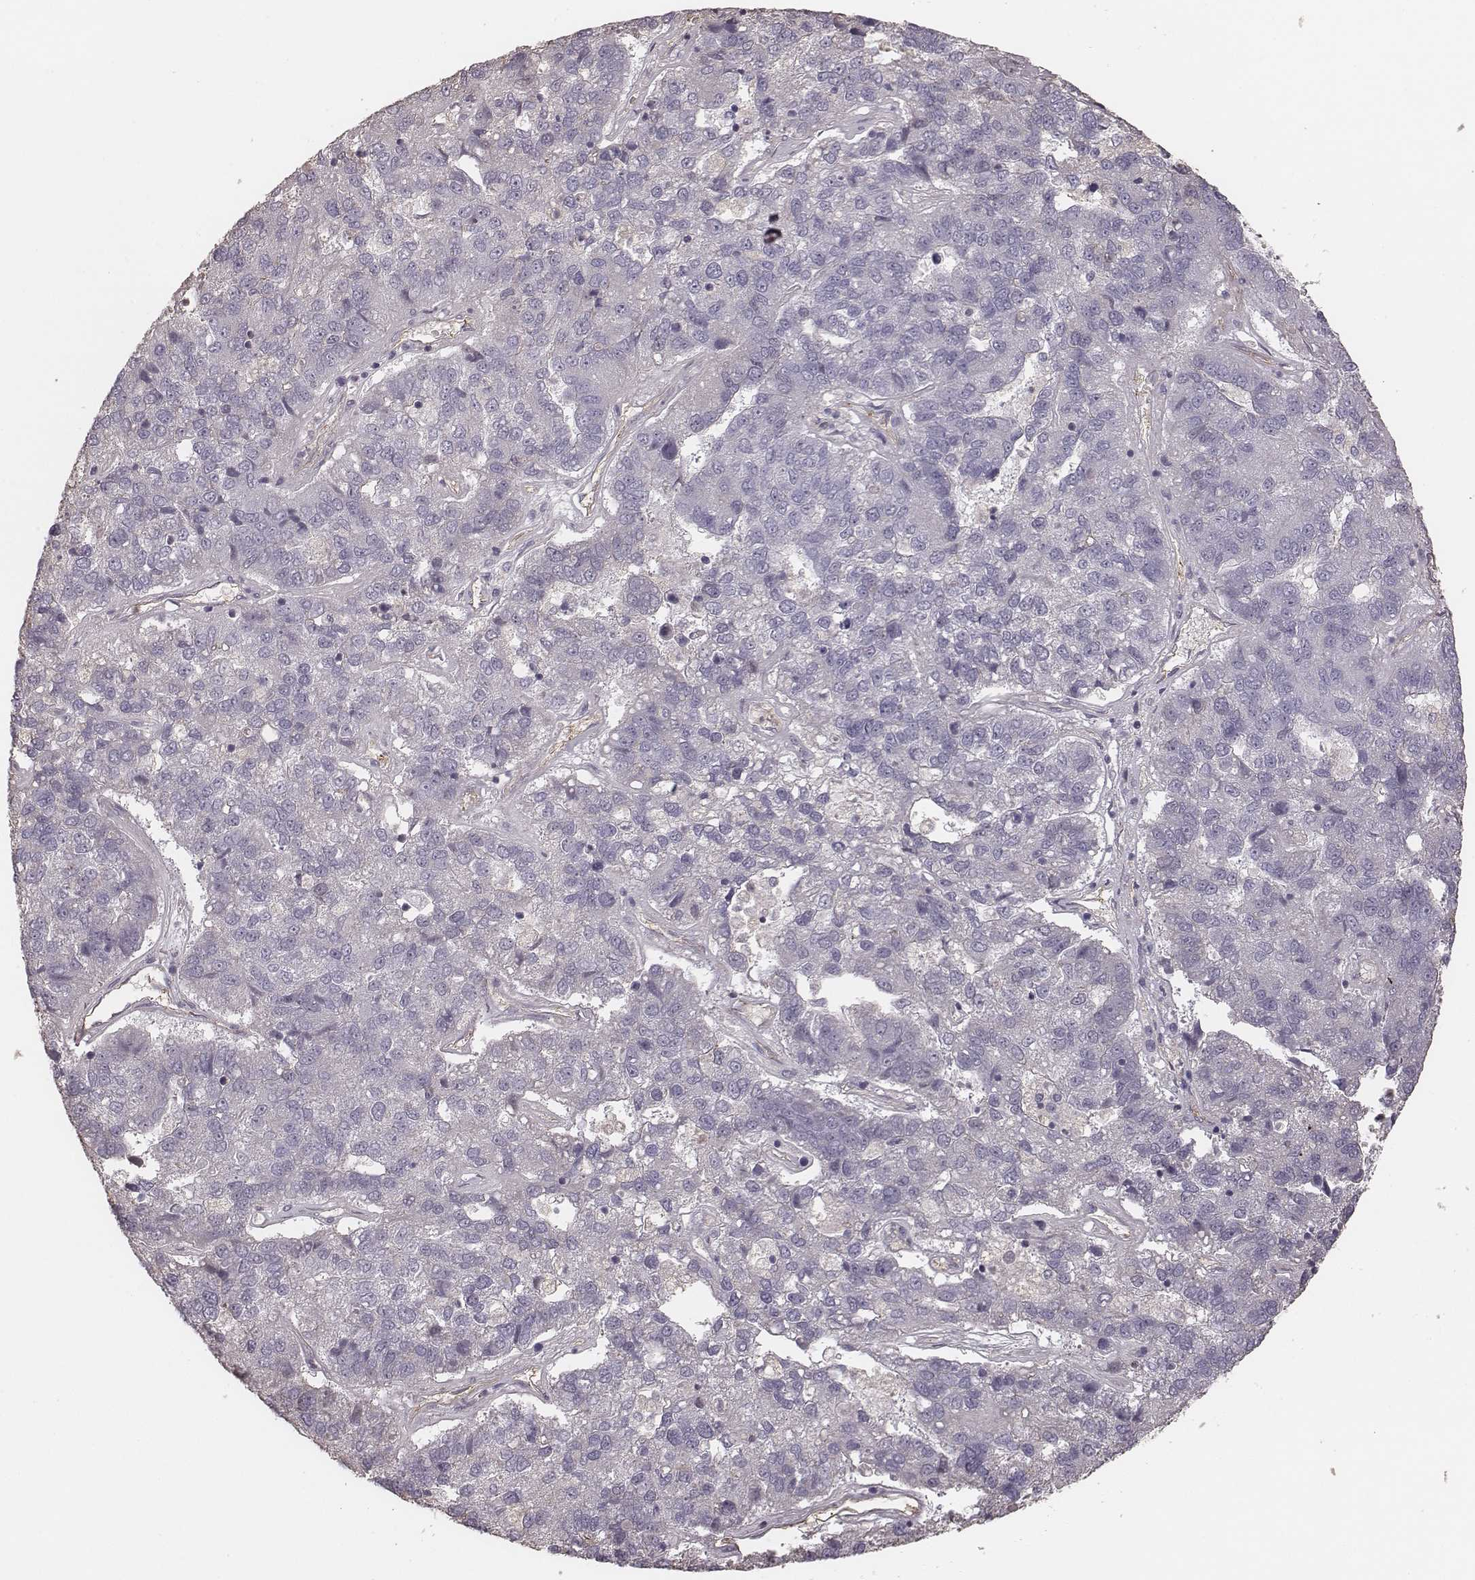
{"staining": {"intensity": "negative", "quantity": "none", "location": "none"}, "tissue": "pancreatic cancer", "cell_type": "Tumor cells", "image_type": "cancer", "snomed": [{"axis": "morphology", "description": "Adenocarcinoma, NOS"}, {"axis": "topography", "description": "Pancreas"}], "caption": "Immunohistochemistry (IHC) of human pancreatic cancer demonstrates no staining in tumor cells.", "gene": "OTOGL", "patient": {"sex": "female", "age": 61}}